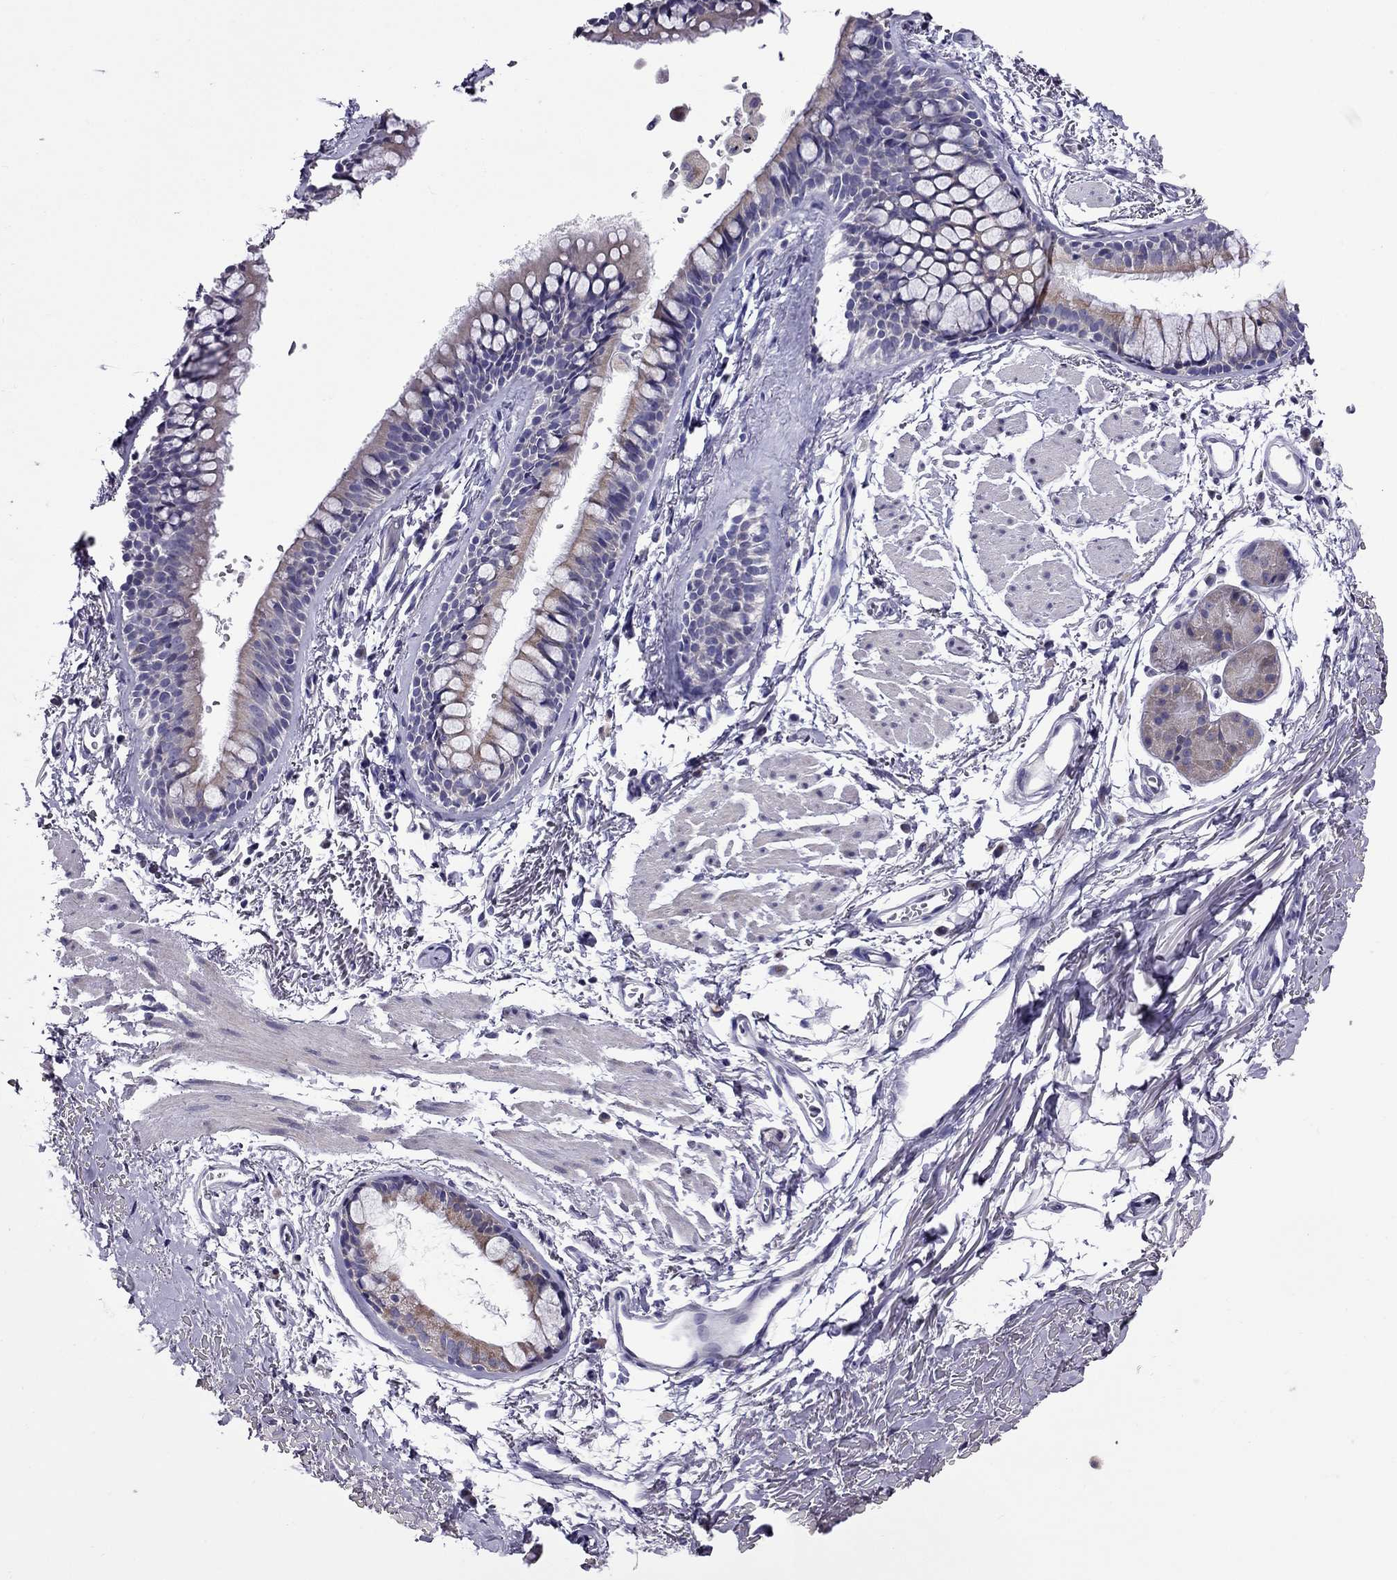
{"staining": {"intensity": "negative", "quantity": "none", "location": "none"}, "tissue": "adipose tissue", "cell_type": "Adipocytes", "image_type": "normal", "snomed": [{"axis": "morphology", "description": "Normal tissue, NOS"}, {"axis": "topography", "description": "Cartilage tissue"}, {"axis": "topography", "description": "Bronchus"}], "caption": "Immunohistochemistry (IHC) image of benign human adipose tissue stained for a protein (brown), which reveals no staining in adipocytes.", "gene": "OXCT2", "patient": {"sex": "female", "age": 79}}